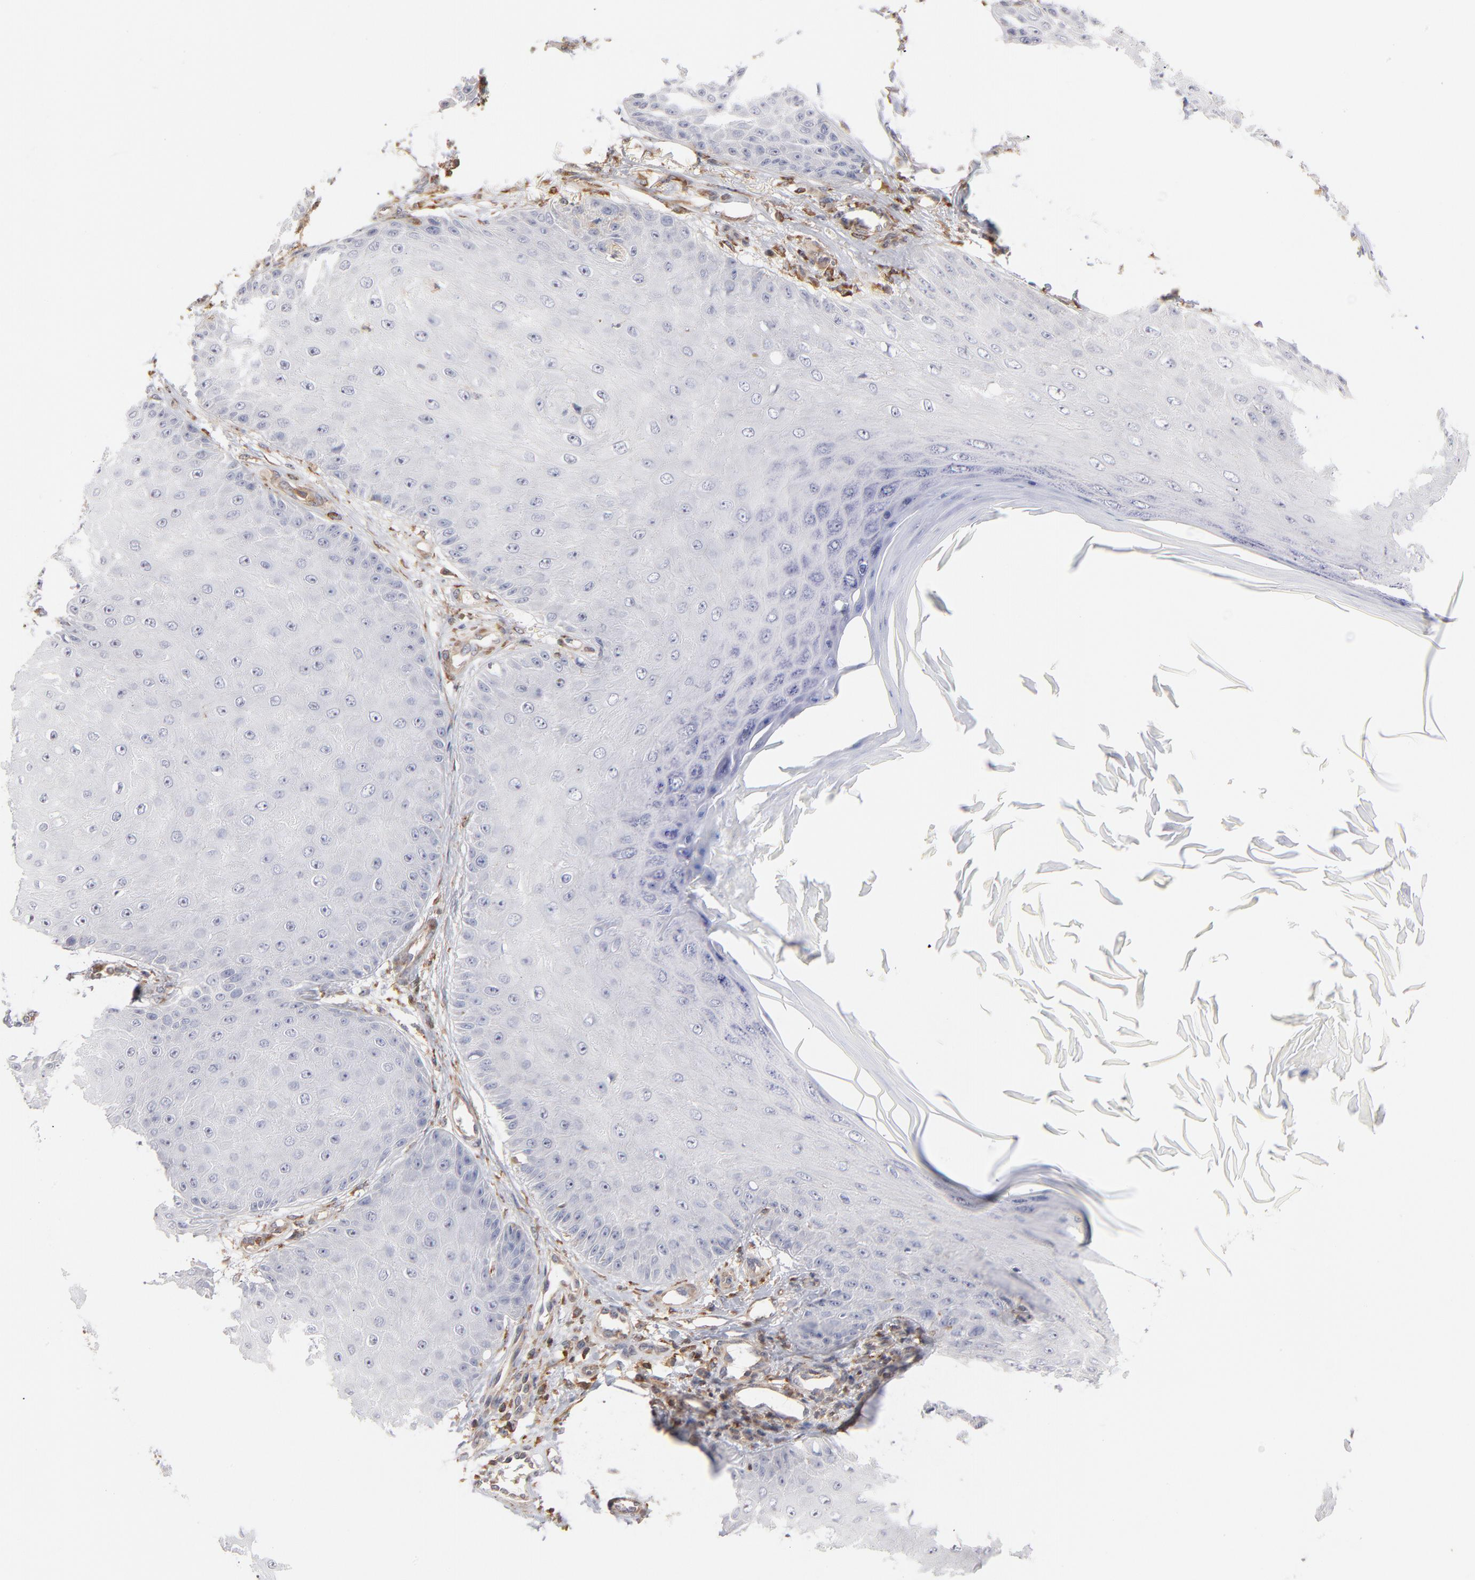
{"staining": {"intensity": "negative", "quantity": "none", "location": "none"}, "tissue": "skin cancer", "cell_type": "Tumor cells", "image_type": "cancer", "snomed": [{"axis": "morphology", "description": "Squamous cell carcinoma, NOS"}, {"axis": "topography", "description": "Skin"}], "caption": "Immunohistochemistry micrograph of human skin cancer (squamous cell carcinoma) stained for a protein (brown), which shows no expression in tumor cells.", "gene": "WIPF1", "patient": {"sex": "female", "age": 40}}